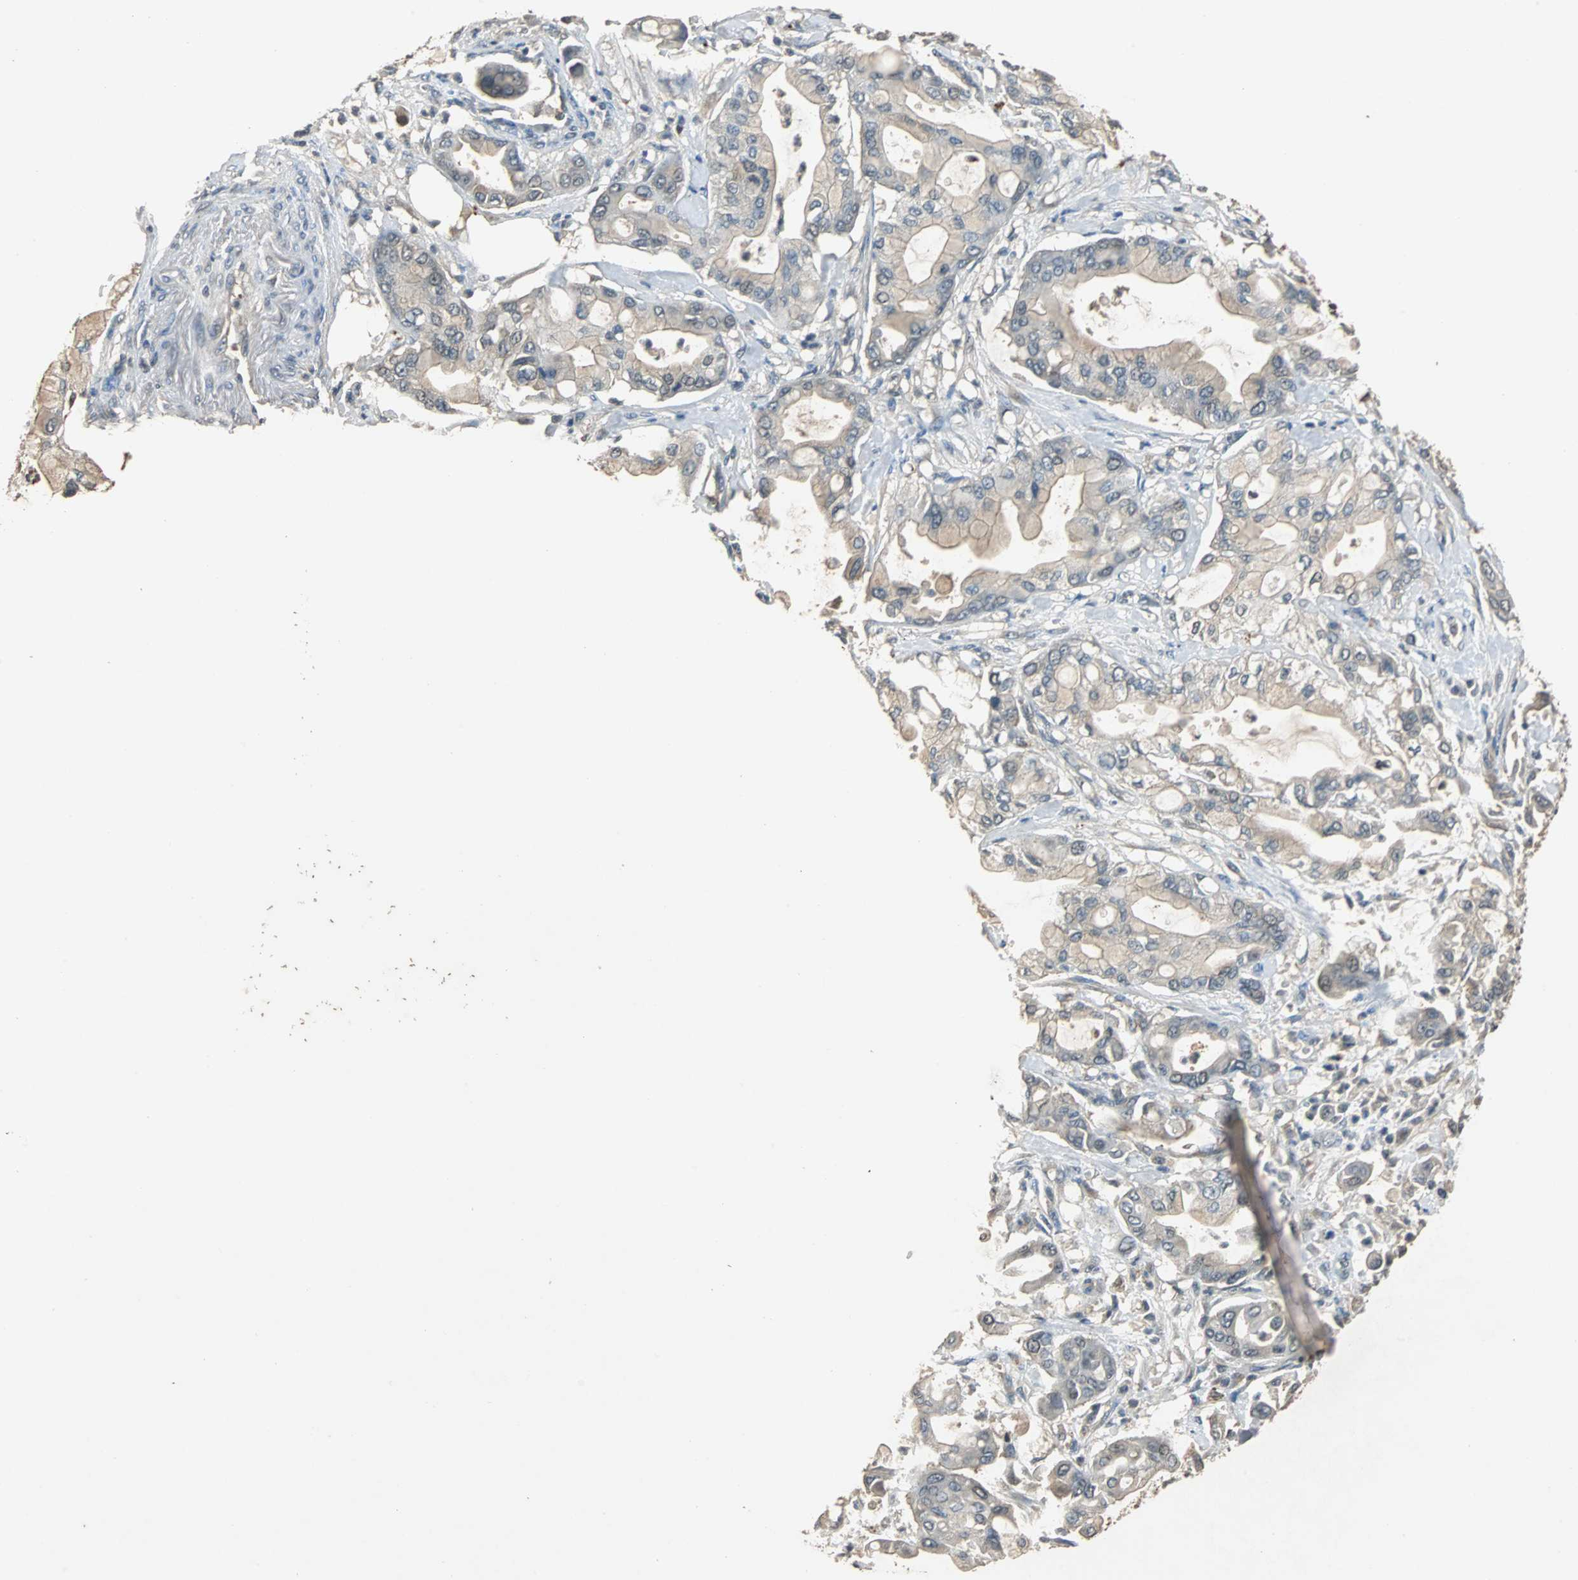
{"staining": {"intensity": "weak", "quantity": "25%-75%", "location": "cytoplasmic/membranous"}, "tissue": "pancreatic cancer", "cell_type": "Tumor cells", "image_type": "cancer", "snomed": [{"axis": "morphology", "description": "Adenocarcinoma, NOS"}, {"axis": "morphology", "description": "Adenocarcinoma, metastatic, NOS"}, {"axis": "topography", "description": "Lymph node"}, {"axis": "topography", "description": "Pancreas"}, {"axis": "topography", "description": "Duodenum"}], "caption": "Immunohistochemical staining of human pancreatic metastatic adenocarcinoma shows low levels of weak cytoplasmic/membranous expression in about 25%-75% of tumor cells.", "gene": "ABHD2", "patient": {"sex": "female", "age": 64}}